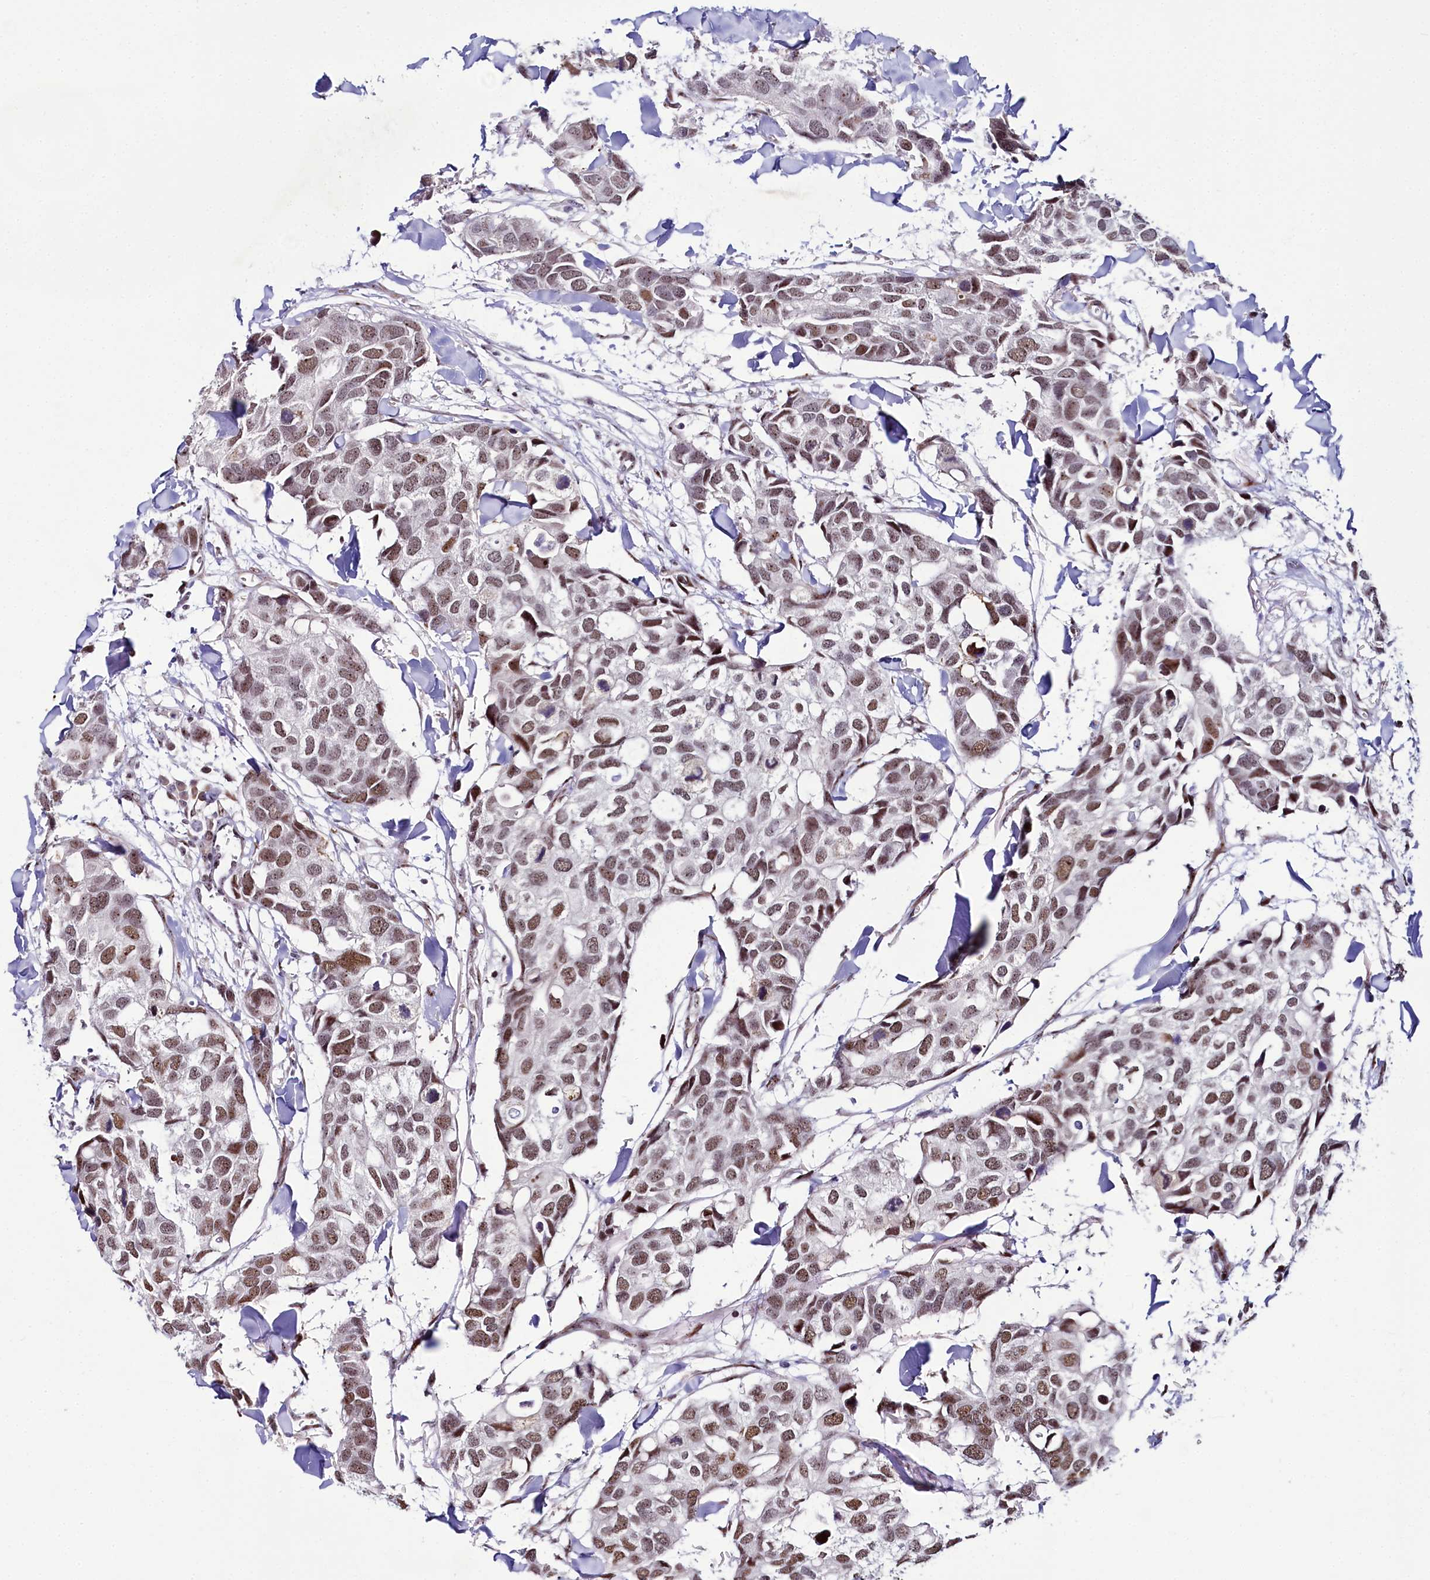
{"staining": {"intensity": "moderate", "quantity": ">75%", "location": "nuclear"}, "tissue": "breast cancer", "cell_type": "Tumor cells", "image_type": "cancer", "snomed": [{"axis": "morphology", "description": "Duct carcinoma"}, {"axis": "topography", "description": "Breast"}], "caption": "Breast cancer stained with DAB immunohistochemistry (IHC) exhibits medium levels of moderate nuclear expression in approximately >75% of tumor cells. The protein is stained brown, and the nuclei are stained in blue (DAB IHC with brightfield microscopy, high magnification).", "gene": "TCOF1", "patient": {"sex": "female", "age": 83}}